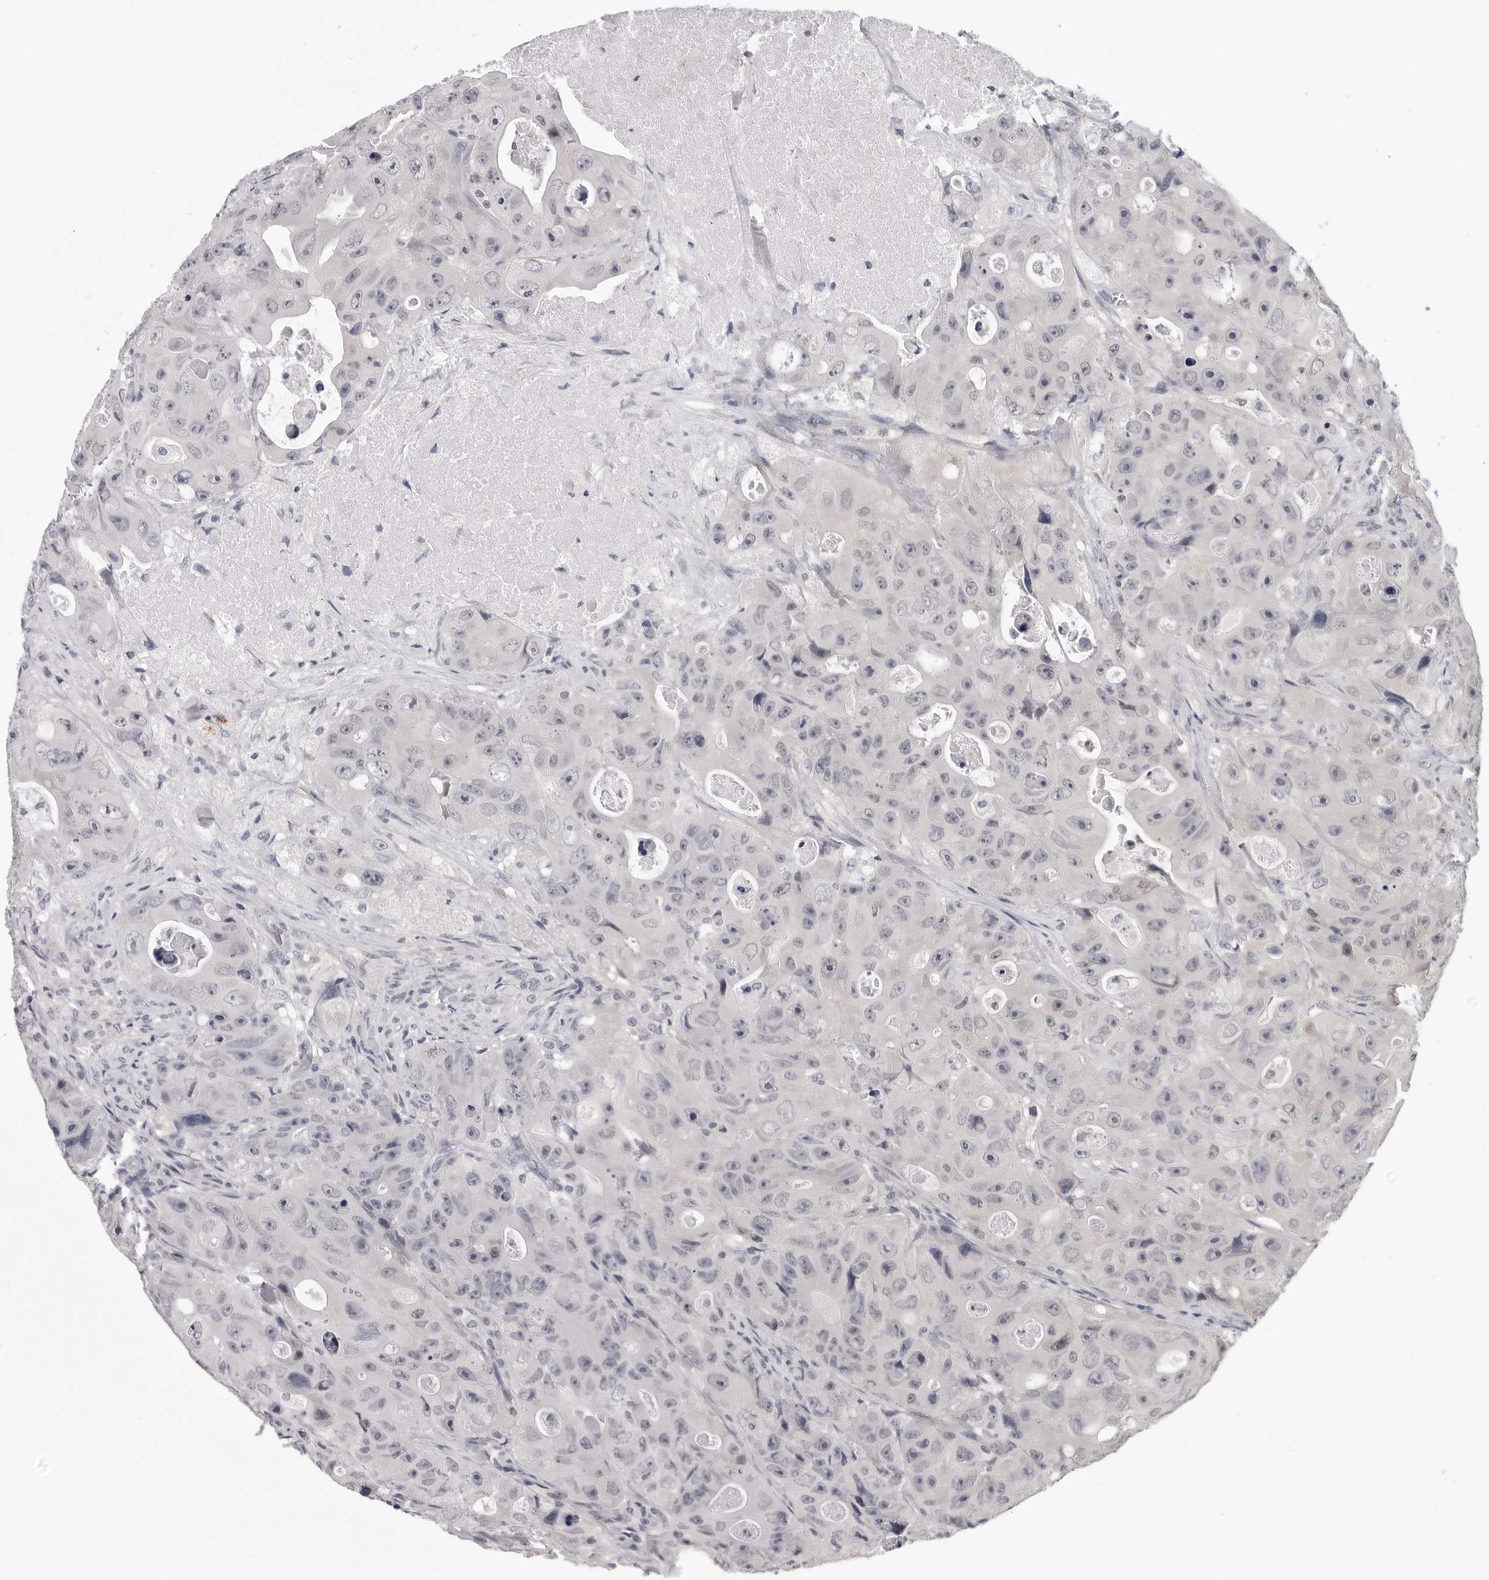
{"staining": {"intensity": "negative", "quantity": "none", "location": "none"}, "tissue": "colorectal cancer", "cell_type": "Tumor cells", "image_type": "cancer", "snomed": [{"axis": "morphology", "description": "Adenocarcinoma, NOS"}, {"axis": "topography", "description": "Colon"}], "caption": "High power microscopy photomicrograph of an immunohistochemistry photomicrograph of adenocarcinoma (colorectal), revealing no significant expression in tumor cells. (Brightfield microscopy of DAB immunohistochemistry (IHC) at high magnification).", "gene": "TRMT13", "patient": {"sex": "female", "age": 46}}